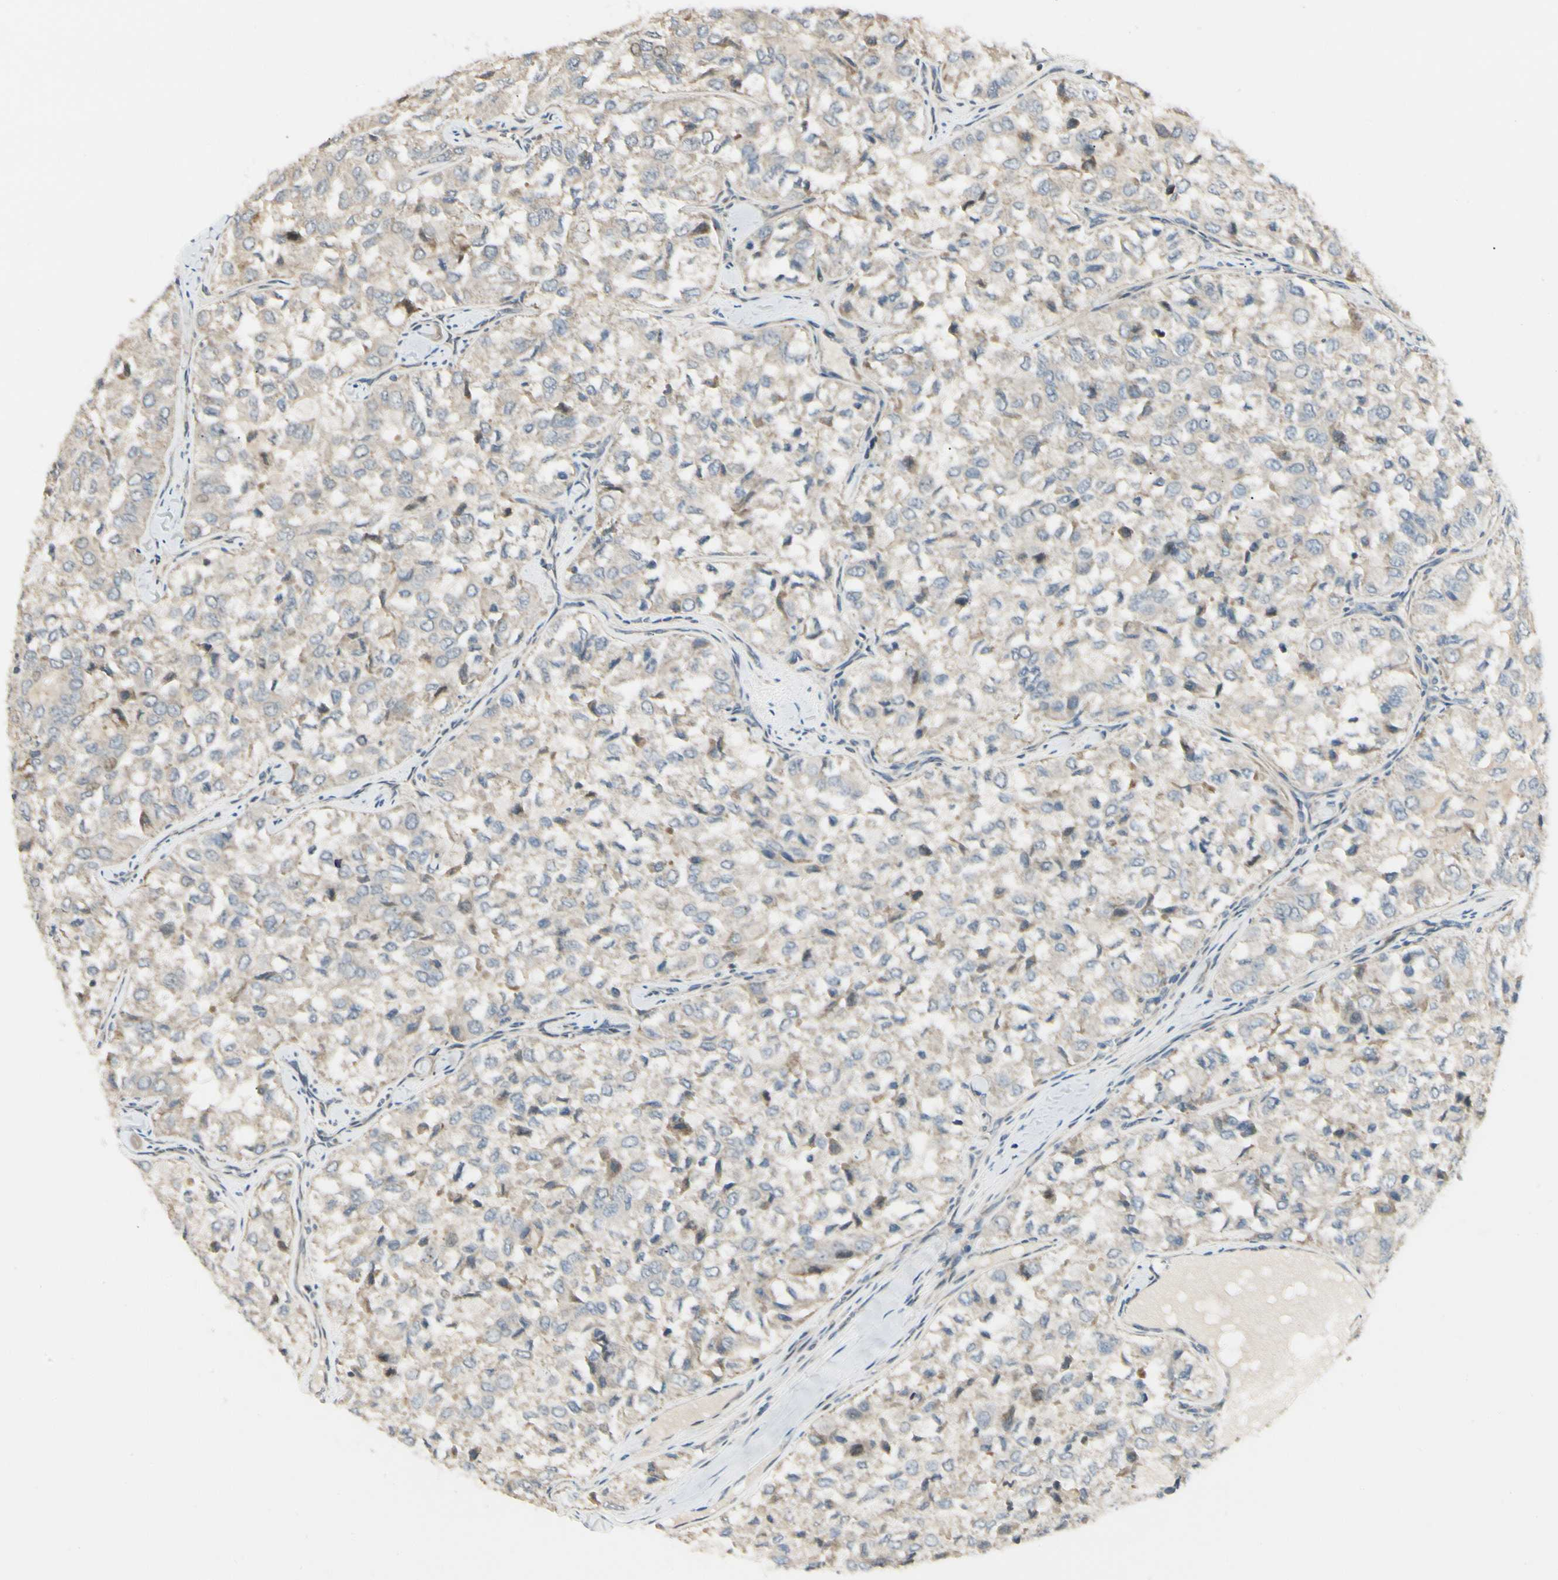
{"staining": {"intensity": "weak", "quantity": ">75%", "location": "cytoplasmic/membranous"}, "tissue": "thyroid cancer", "cell_type": "Tumor cells", "image_type": "cancer", "snomed": [{"axis": "morphology", "description": "Follicular adenoma carcinoma, NOS"}, {"axis": "topography", "description": "Thyroid gland"}], "caption": "The photomicrograph displays staining of follicular adenoma carcinoma (thyroid), revealing weak cytoplasmic/membranous protein positivity (brown color) within tumor cells.", "gene": "P4HA3", "patient": {"sex": "male", "age": 75}}